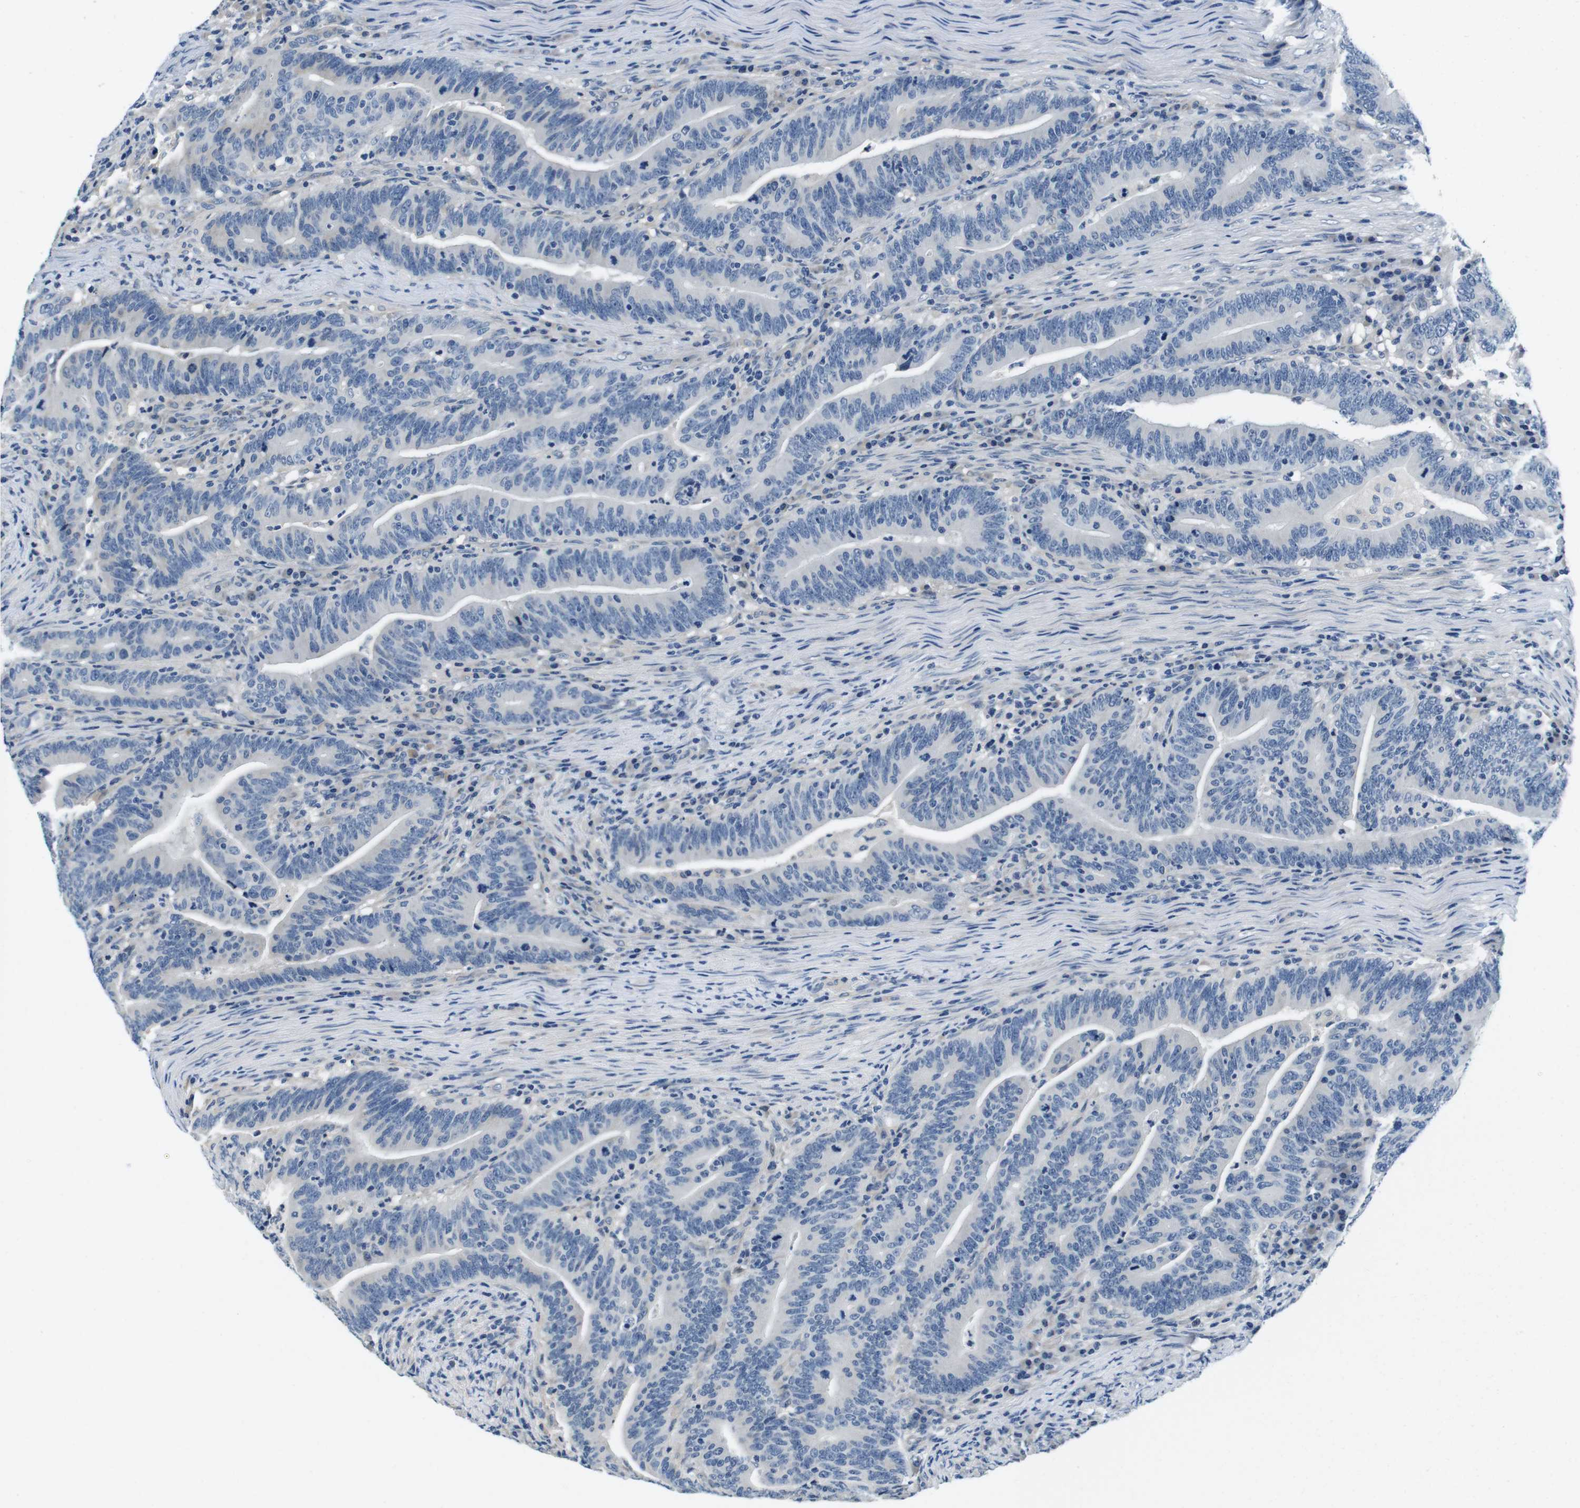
{"staining": {"intensity": "negative", "quantity": "none", "location": "none"}, "tissue": "colorectal cancer", "cell_type": "Tumor cells", "image_type": "cancer", "snomed": [{"axis": "morphology", "description": "Normal tissue, NOS"}, {"axis": "morphology", "description": "Adenocarcinoma, NOS"}, {"axis": "topography", "description": "Colon"}], "caption": "This photomicrograph is of colorectal adenocarcinoma stained with immunohistochemistry (IHC) to label a protein in brown with the nuclei are counter-stained blue. There is no expression in tumor cells.", "gene": "DTNA", "patient": {"sex": "female", "age": 66}}